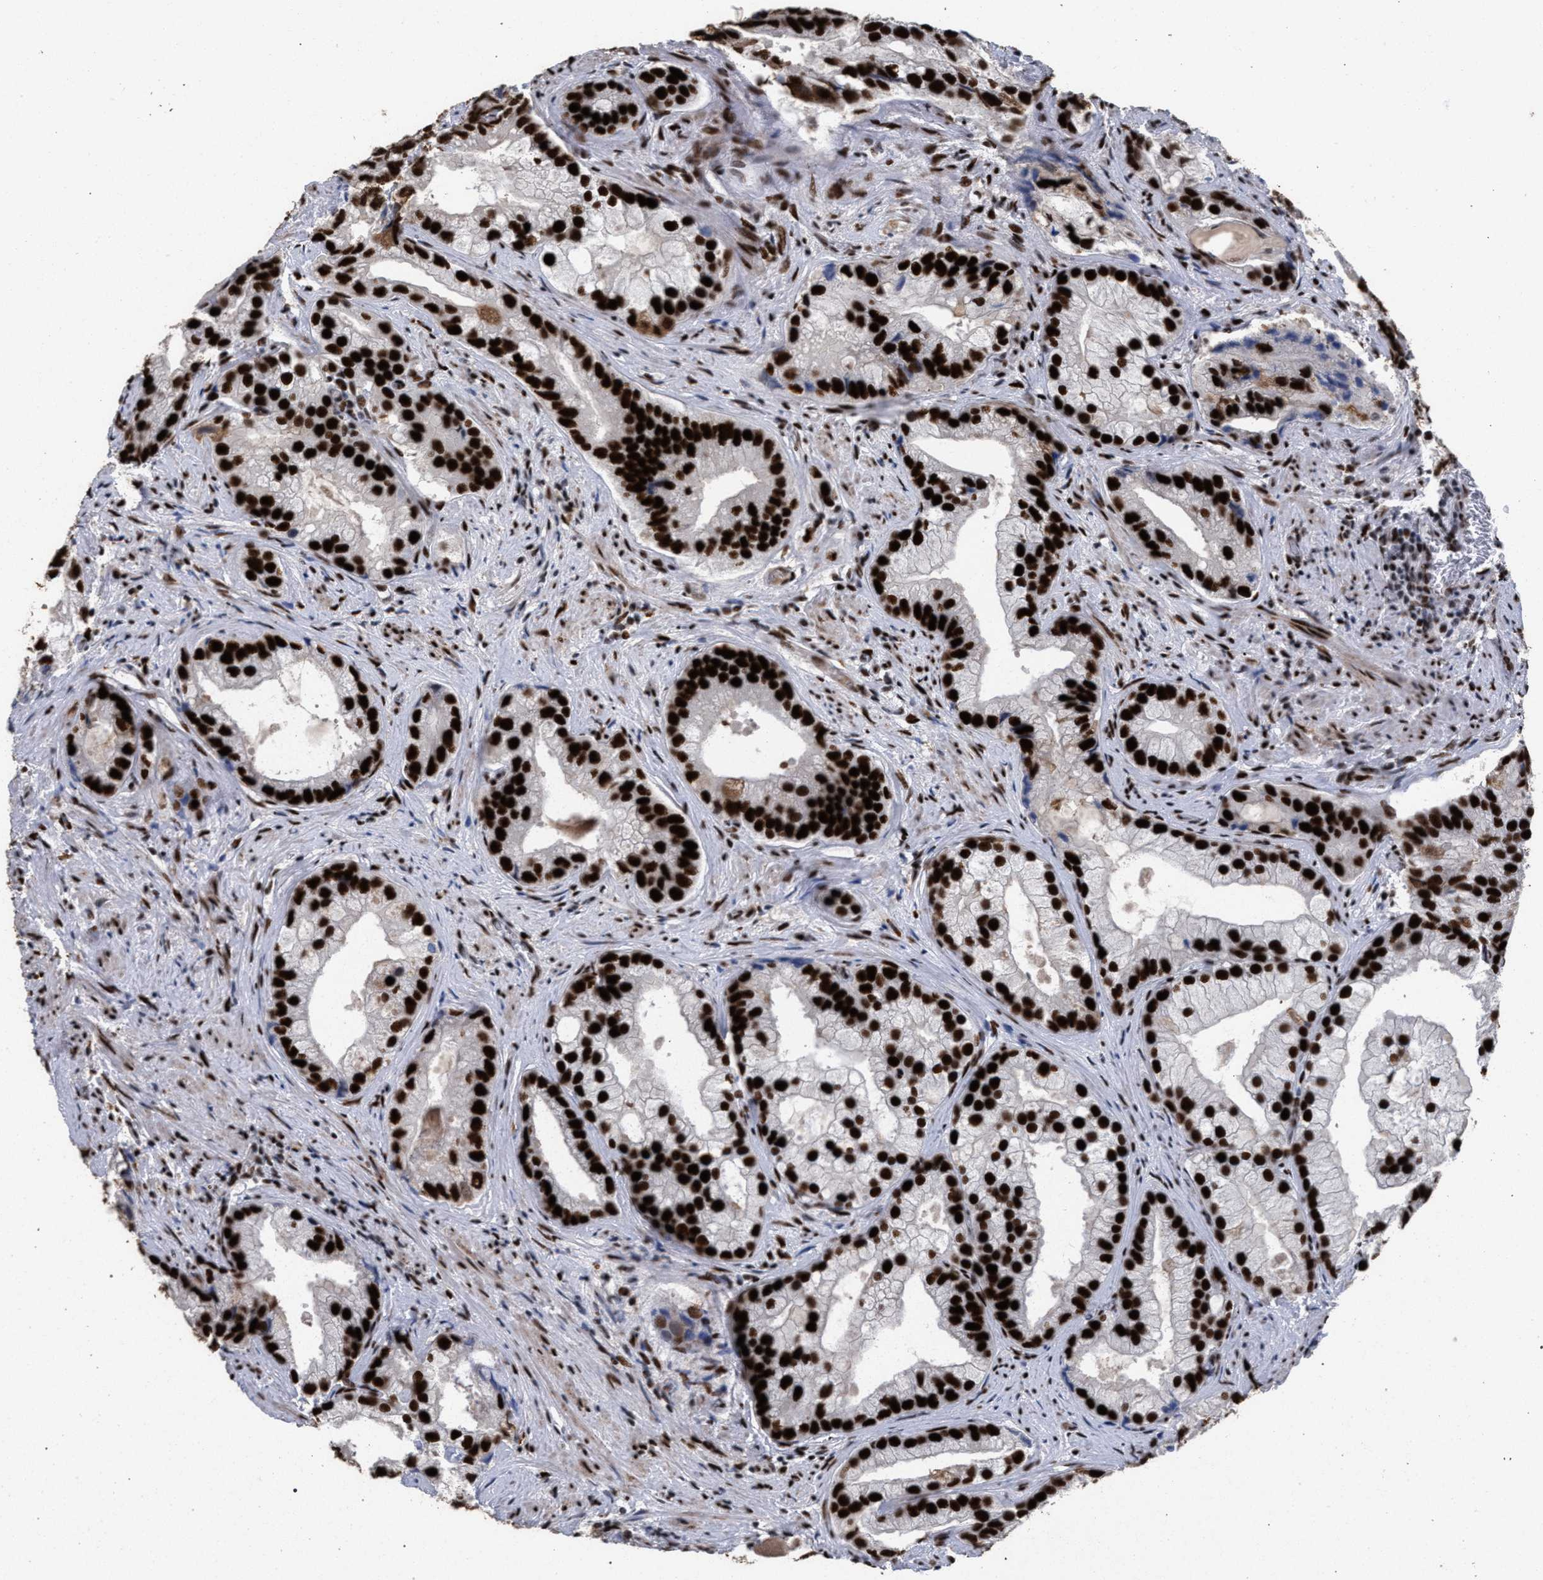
{"staining": {"intensity": "strong", "quantity": ">75%", "location": "nuclear"}, "tissue": "prostate cancer", "cell_type": "Tumor cells", "image_type": "cancer", "snomed": [{"axis": "morphology", "description": "Adenocarcinoma, Low grade"}, {"axis": "topography", "description": "Prostate"}], "caption": "A brown stain labels strong nuclear positivity of a protein in prostate adenocarcinoma (low-grade) tumor cells. (Brightfield microscopy of DAB IHC at high magnification).", "gene": "TP53BP1", "patient": {"sex": "male", "age": 71}}